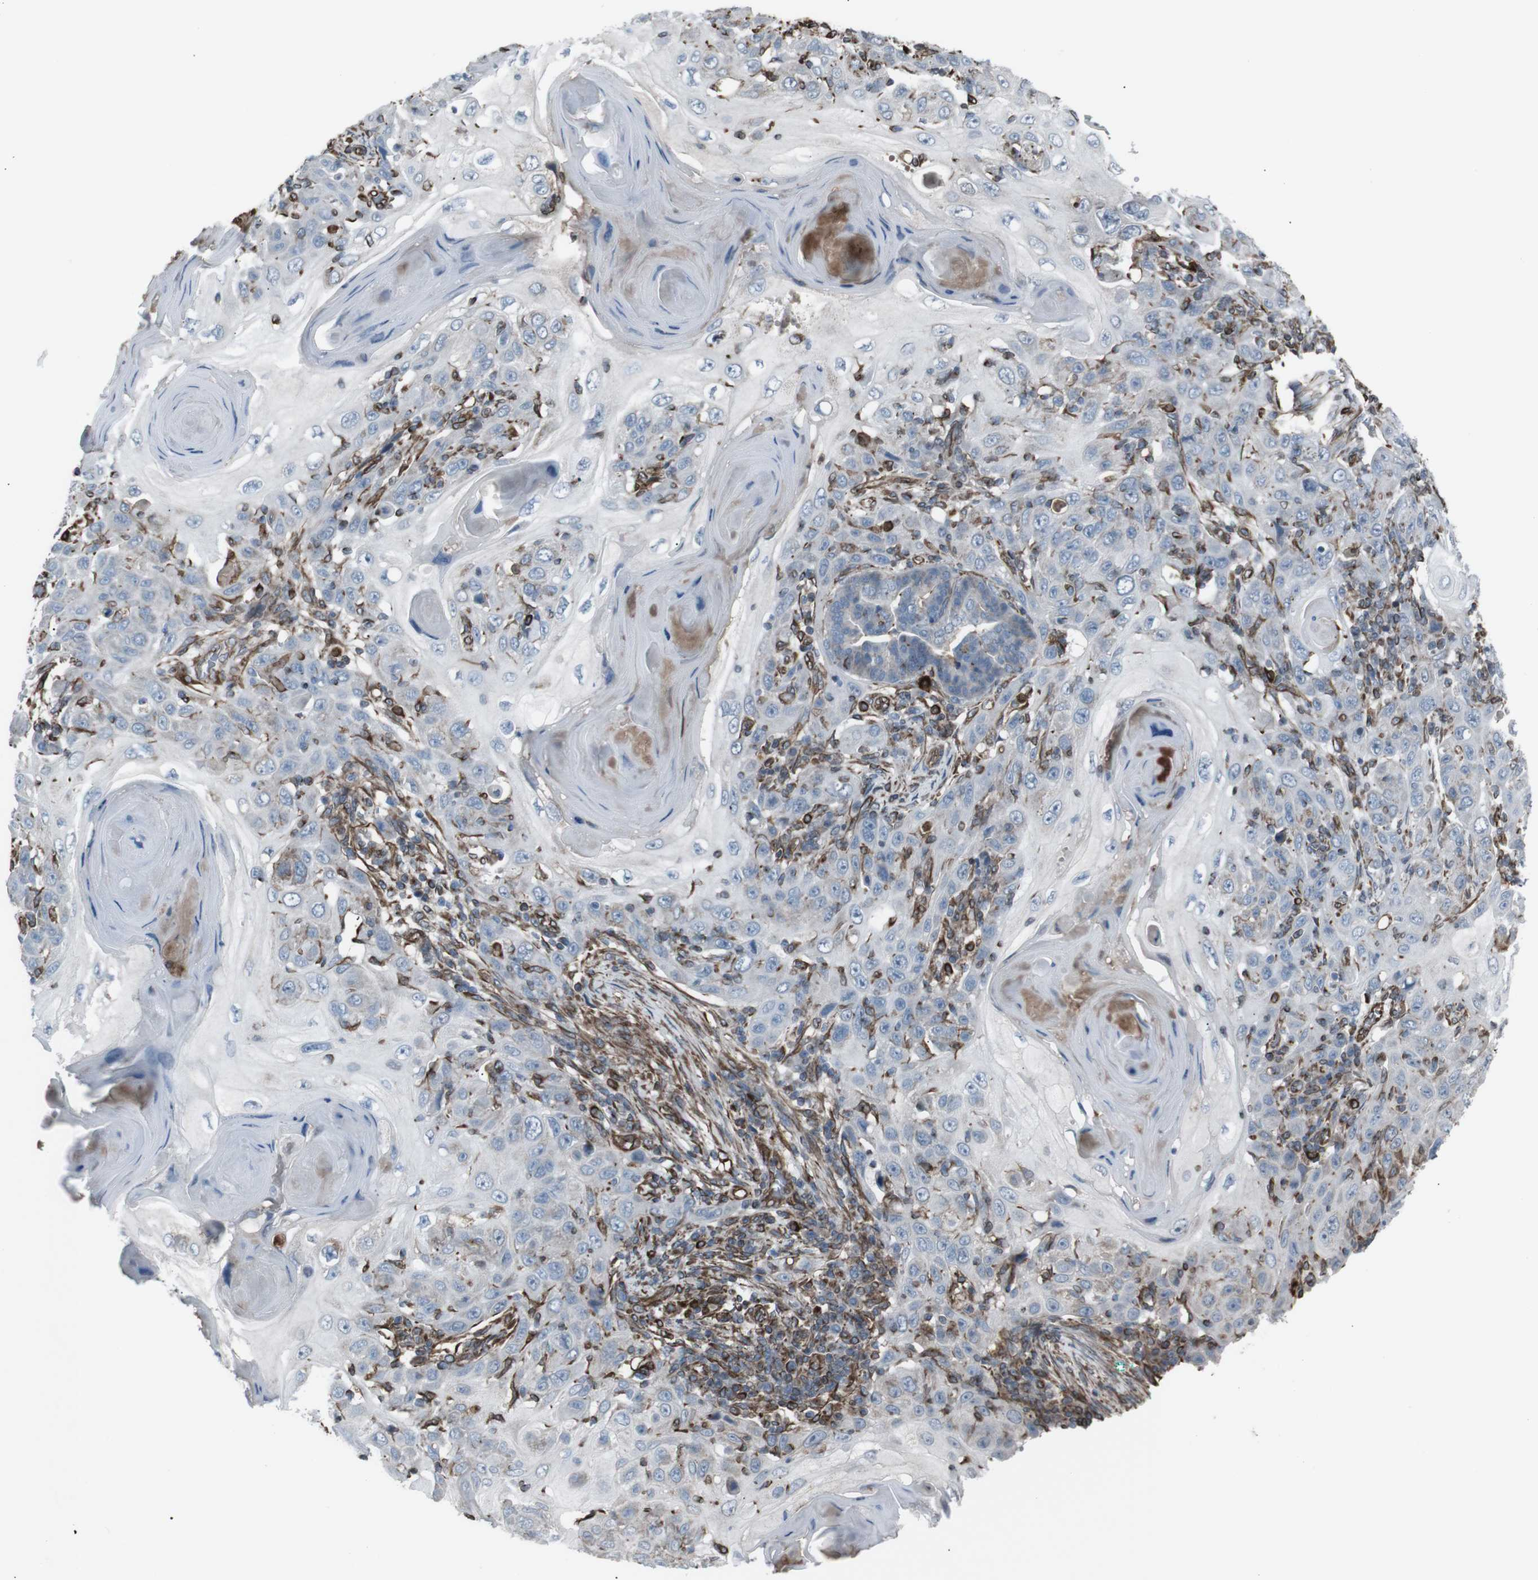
{"staining": {"intensity": "negative", "quantity": "none", "location": "none"}, "tissue": "skin cancer", "cell_type": "Tumor cells", "image_type": "cancer", "snomed": [{"axis": "morphology", "description": "Squamous cell carcinoma, NOS"}, {"axis": "topography", "description": "Skin"}], "caption": "Human skin cancer stained for a protein using immunohistochemistry exhibits no positivity in tumor cells.", "gene": "TMEM141", "patient": {"sex": "female", "age": 88}}